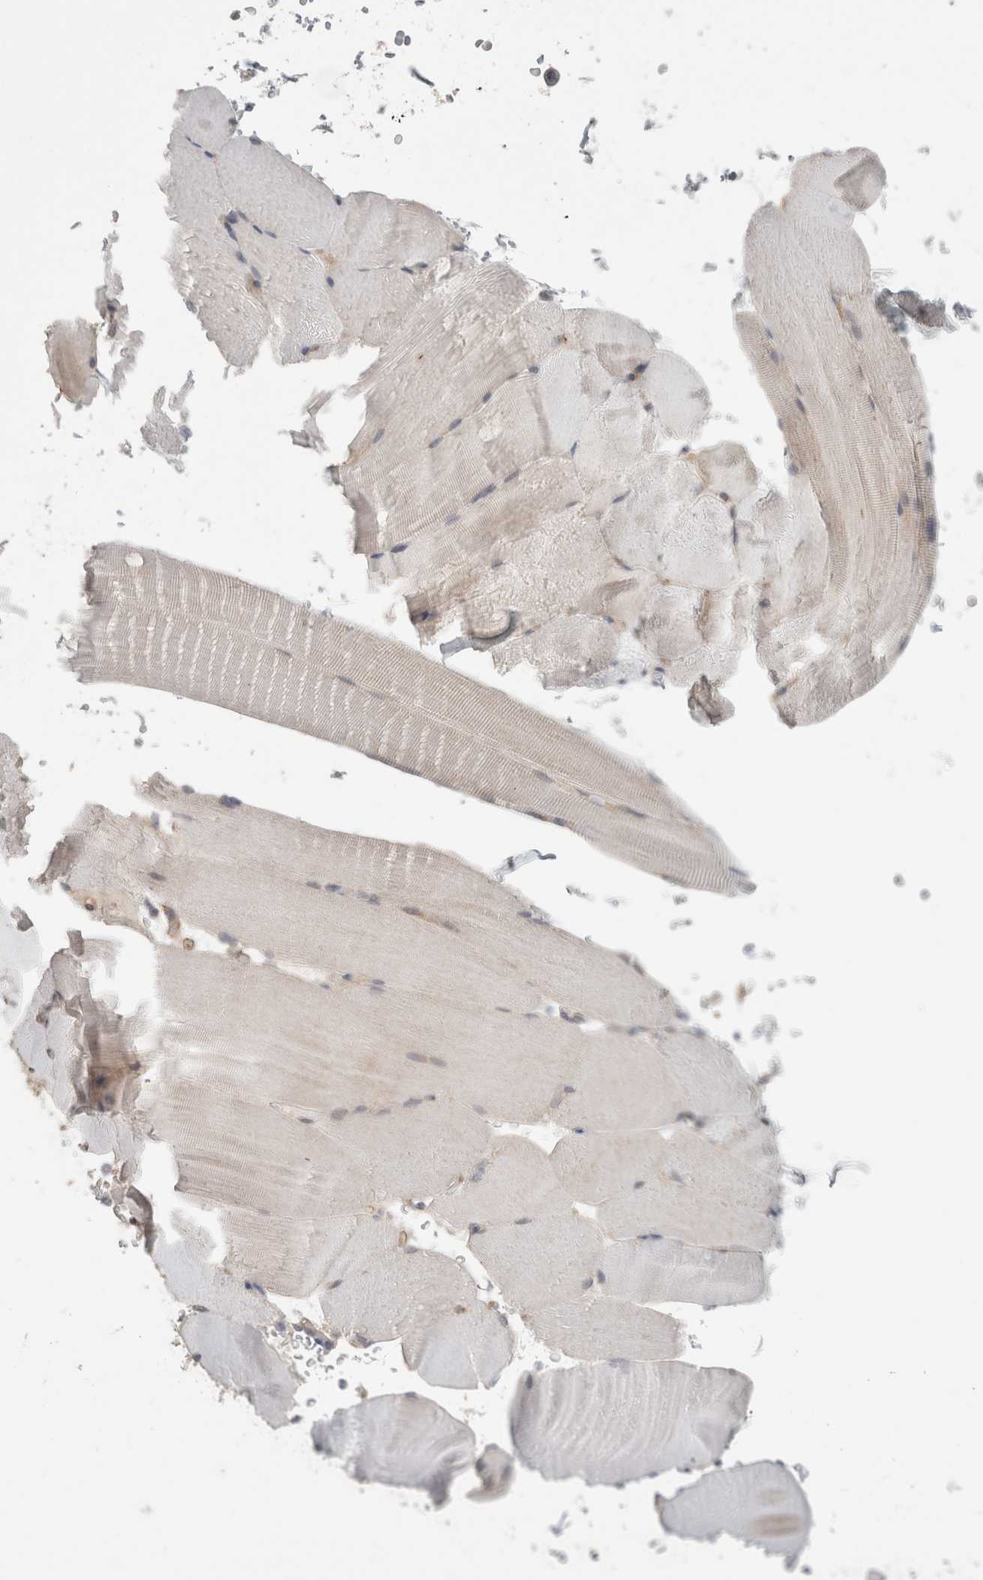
{"staining": {"intensity": "negative", "quantity": "none", "location": "none"}, "tissue": "skeletal muscle", "cell_type": "Myocytes", "image_type": "normal", "snomed": [{"axis": "morphology", "description": "Normal tissue, NOS"}, {"axis": "topography", "description": "Skeletal muscle"}, {"axis": "topography", "description": "Parathyroid gland"}], "caption": "IHC histopathology image of normal skeletal muscle stained for a protein (brown), which demonstrates no positivity in myocytes. The staining is performed using DAB (3,3'-diaminobenzidine) brown chromogen with nuclei counter-stained in using hematoxylin.", "gene": "RASAL2", "patient": {"sex": "female", "age": 37}}